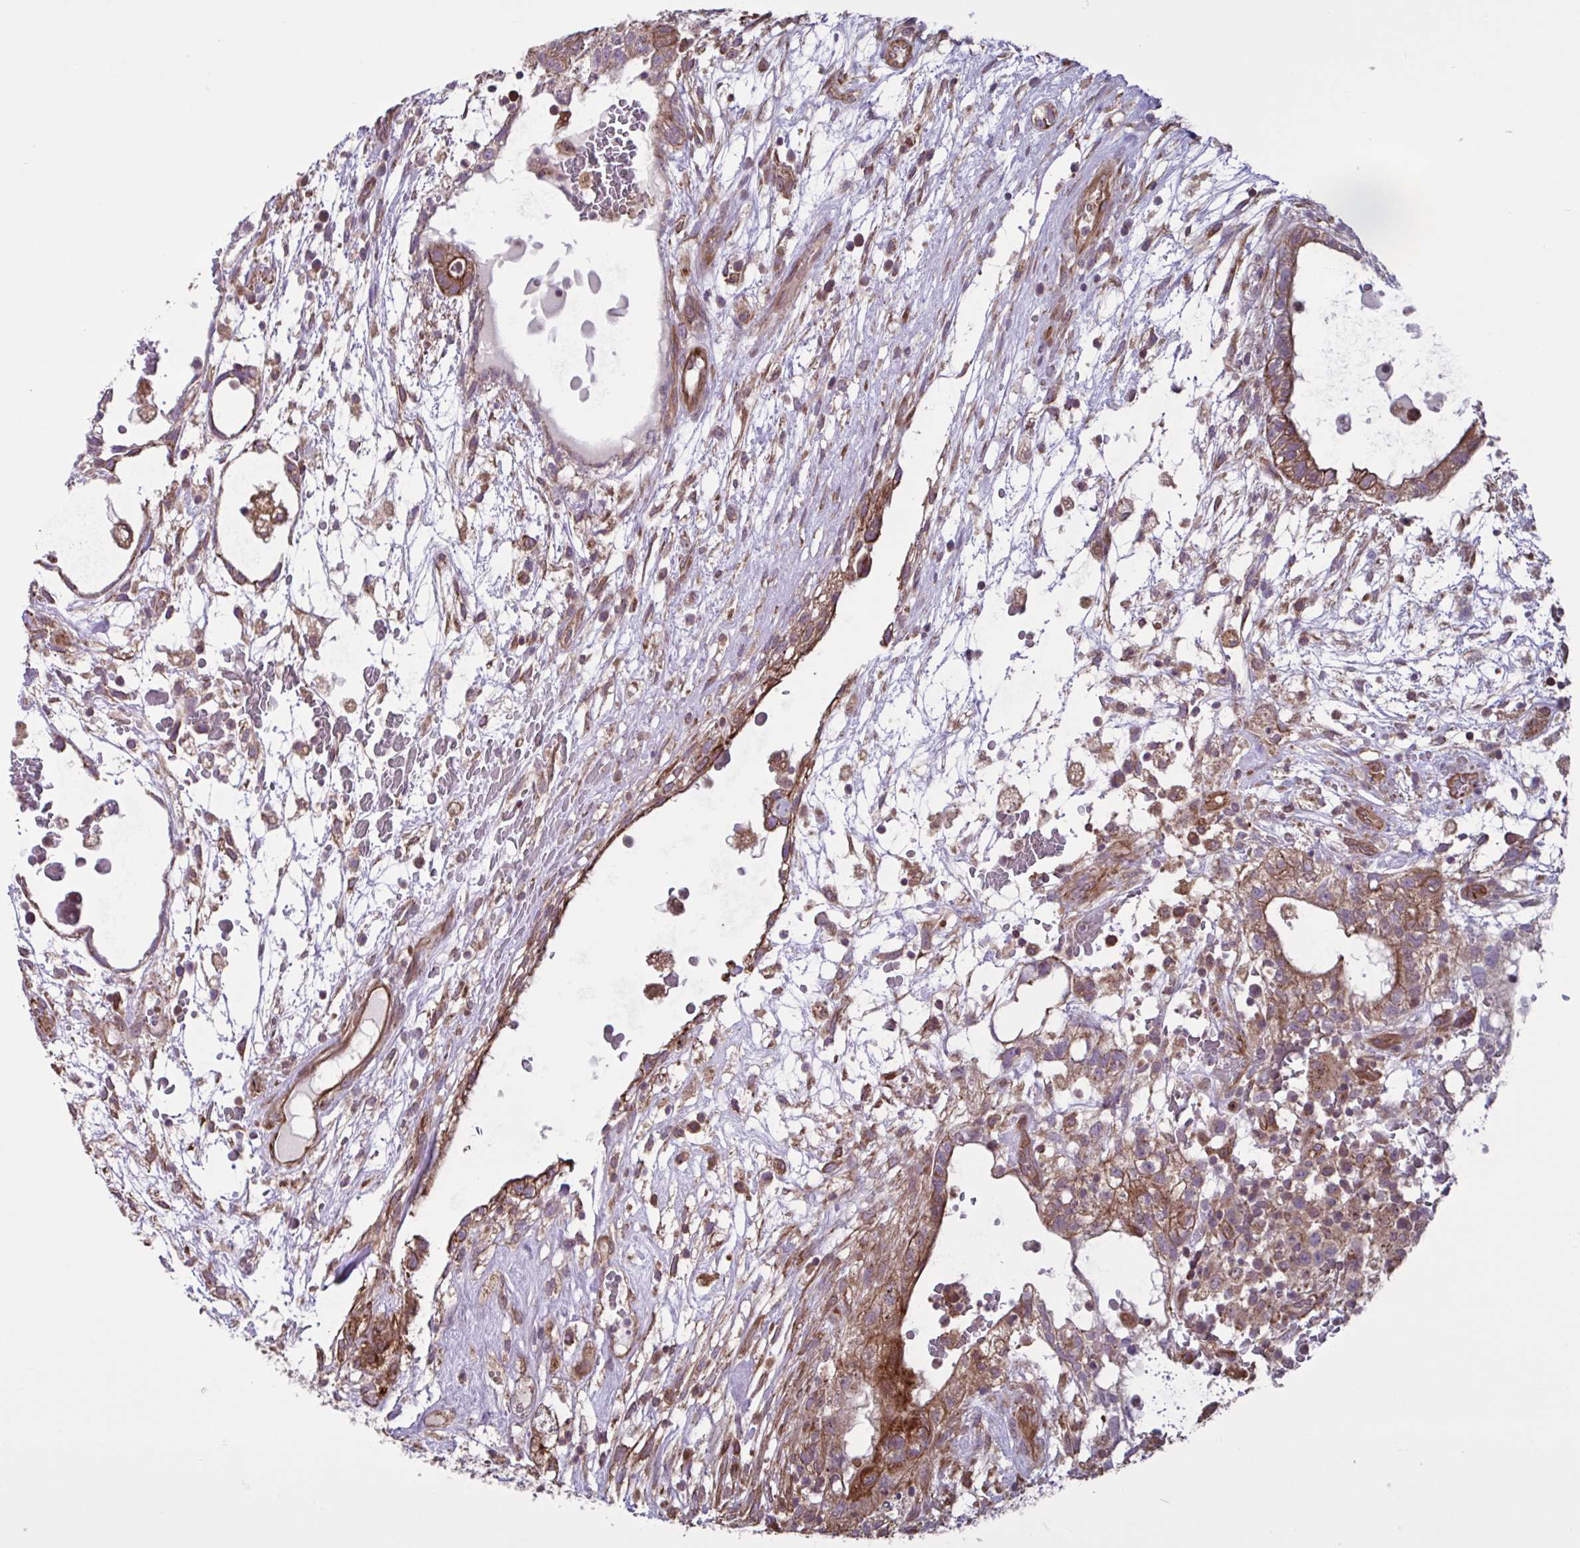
{"staining": {"intensity": "moderate", "quantity": ">75%", "location": "cytoplasmic/membranous"}, "tissue": "testis cancer", "cell_type": "Tumor cells", "image_type": "cancer", "snomed": [{"axis": "morphology", "description": "Carcinoma, Embryonal, NOS"}, {"axis": "topography", "description": "Testis"}], "caption": "Embryonal carcinoma (testis) stained for a protein shows moderate cytoplasmic/membranous positivity in tumor cells. The protein of interest is shown in brown color, while the nuclei are stained blue.", "gene": "GLTP", "patient": {"sex": "male", "age": 32}}